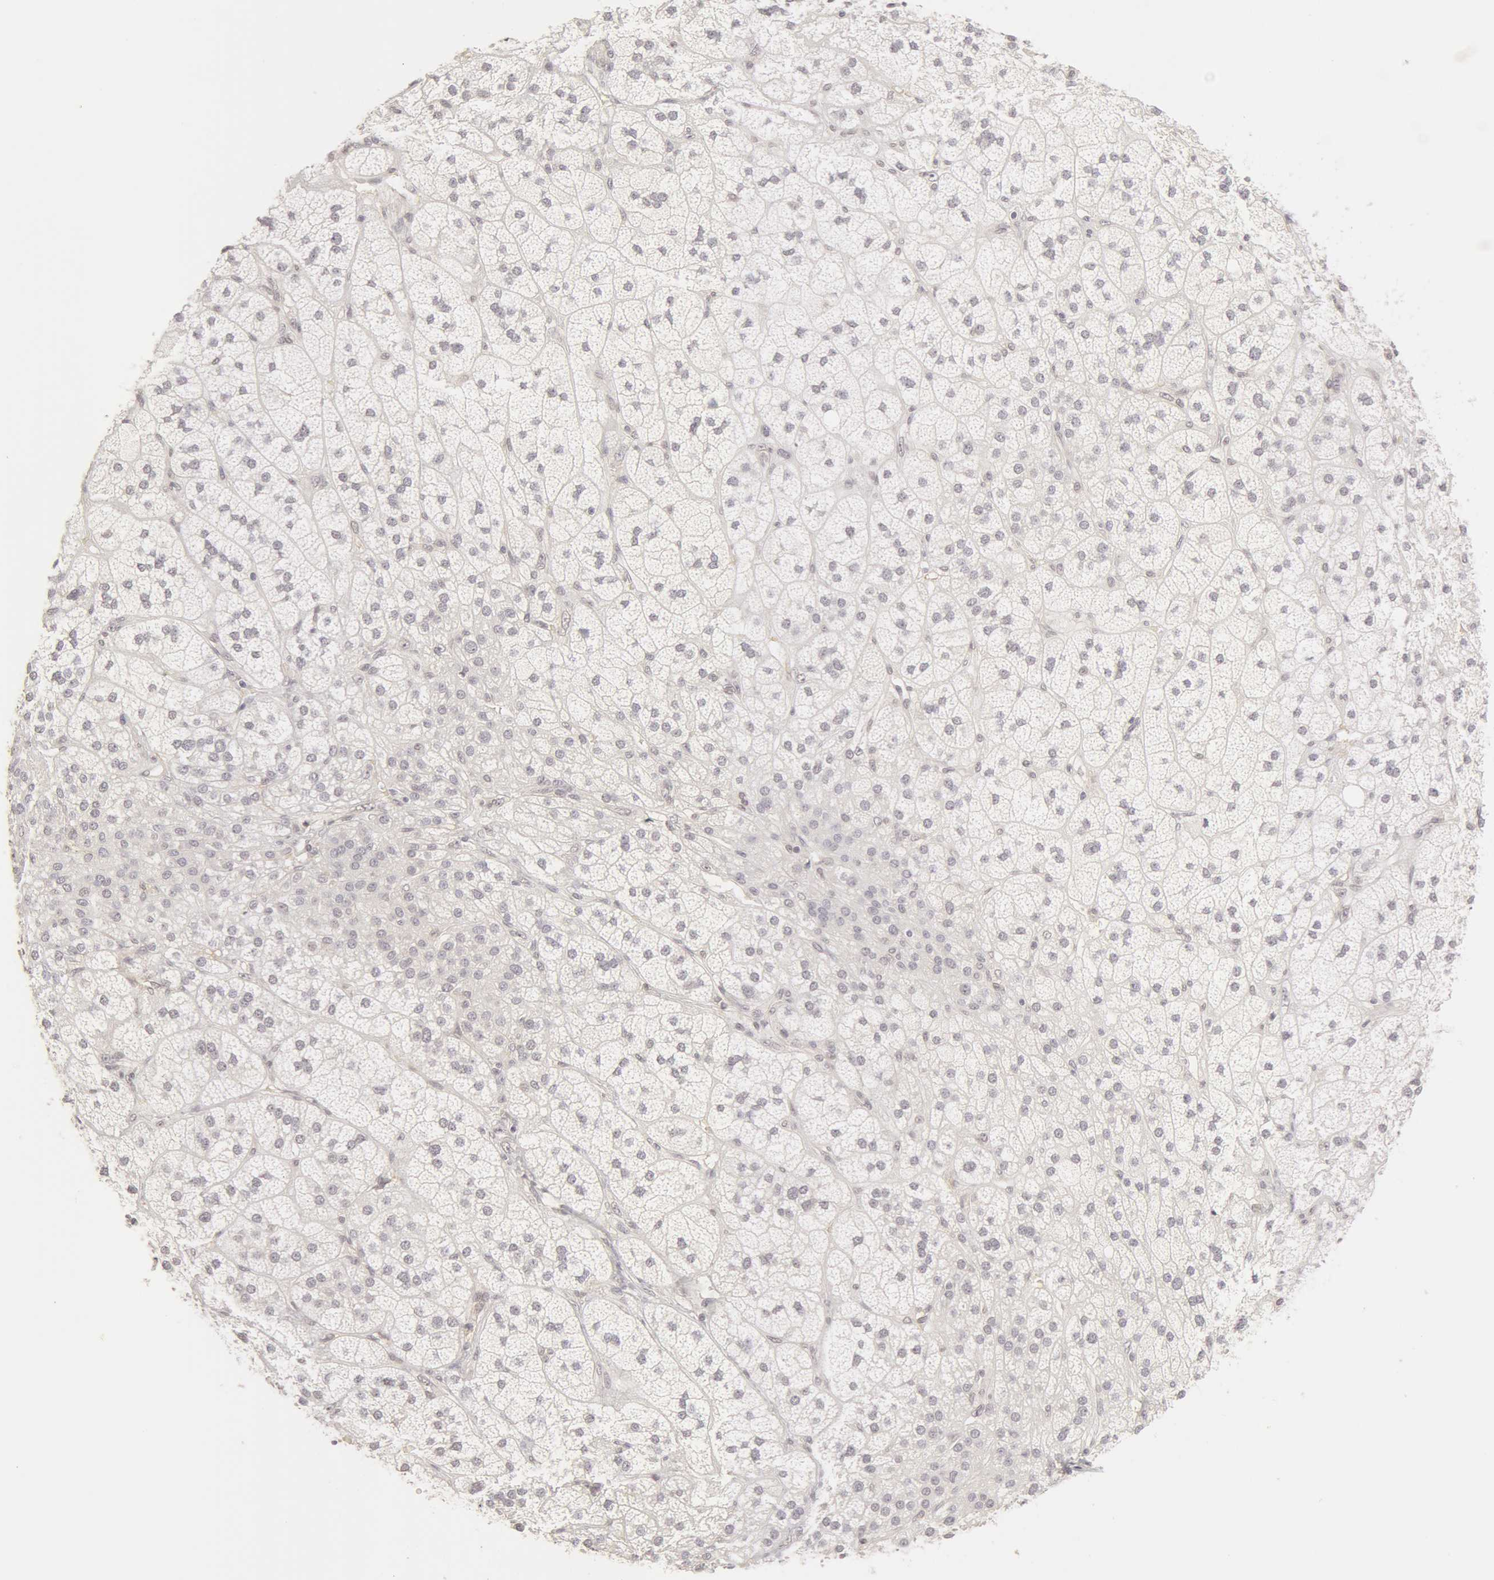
{"staining": {"intensity": "negative", "quantity": "none", "location": "none"}, "tissue": "adrenal gland", "cell_type": "Glandular cells", "image_type": "normal", "snomed": [{"axis": "morphology", "description": "Normal tissue, NOS"}, {"axis": "topography", "description": "Adrenal gland"}], "caption": "Immunohistochemistry (IHC) of benign human adrenal gland exhibits no staining in glandular cells.", "gene": "ADAM10", "patient": {"sex": "female", "age": 60}}